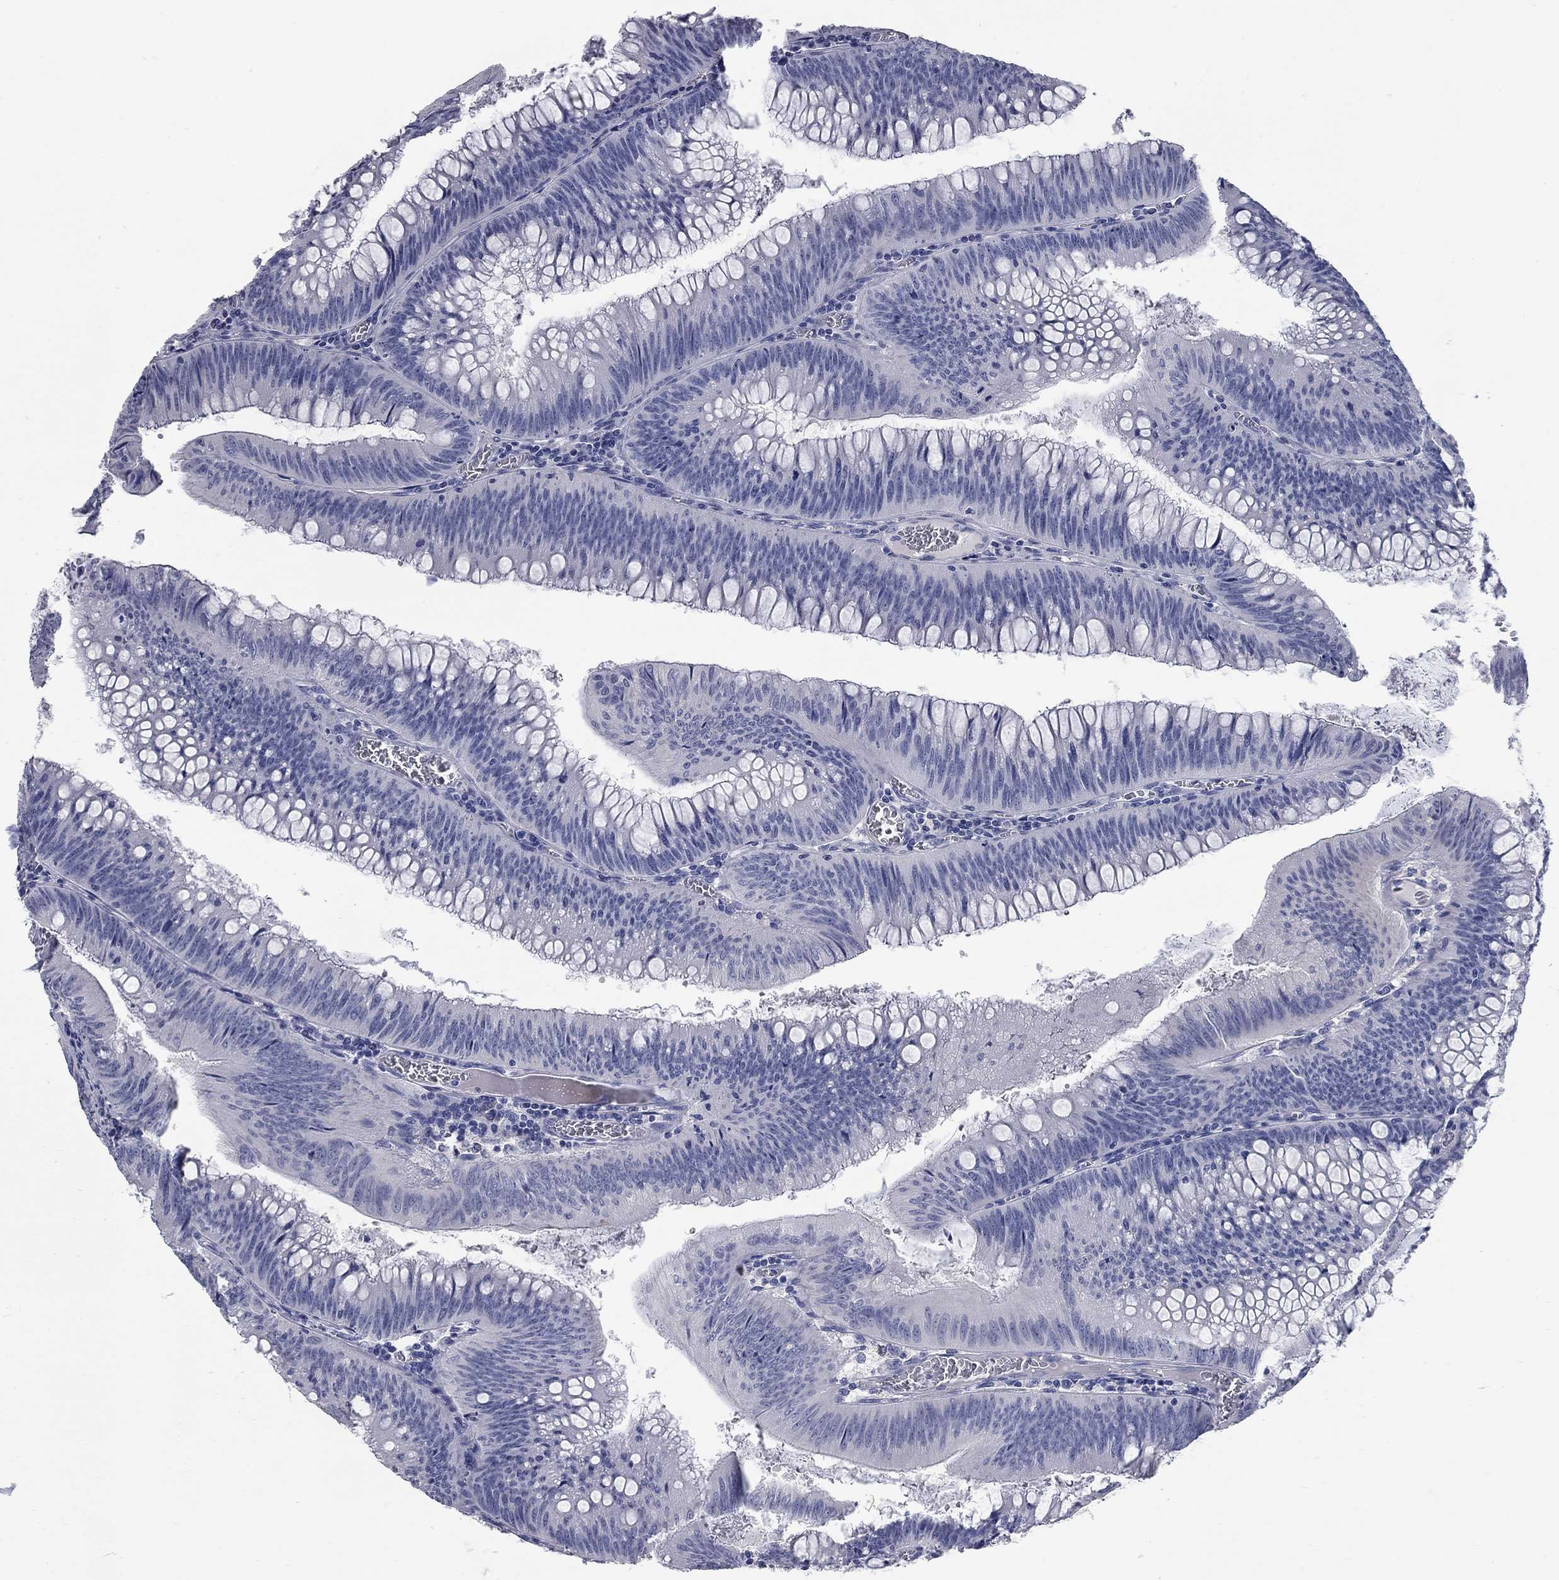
{"staining": {"intensity": "negative", "quantity": "none", "location": "none"}, "tissue": "colorectal cancer", "cell_type": "Tumor cells", "image_type": "cancer", "snomed": [{"axis": "morphology", "description": "Adenocarcinoma, NOS"}, {"axis": "topography", "description": "Rectum"}], "caption": "This is a micrograph of immunohistochemistry (IHC) staining of colorectal adenocarcinoma, which shows no staining in tumor cells. (DAB immunohistochemistry, high magnification).", "gene": "SYT12", "patient": {"sex": "female", "age": 72}}